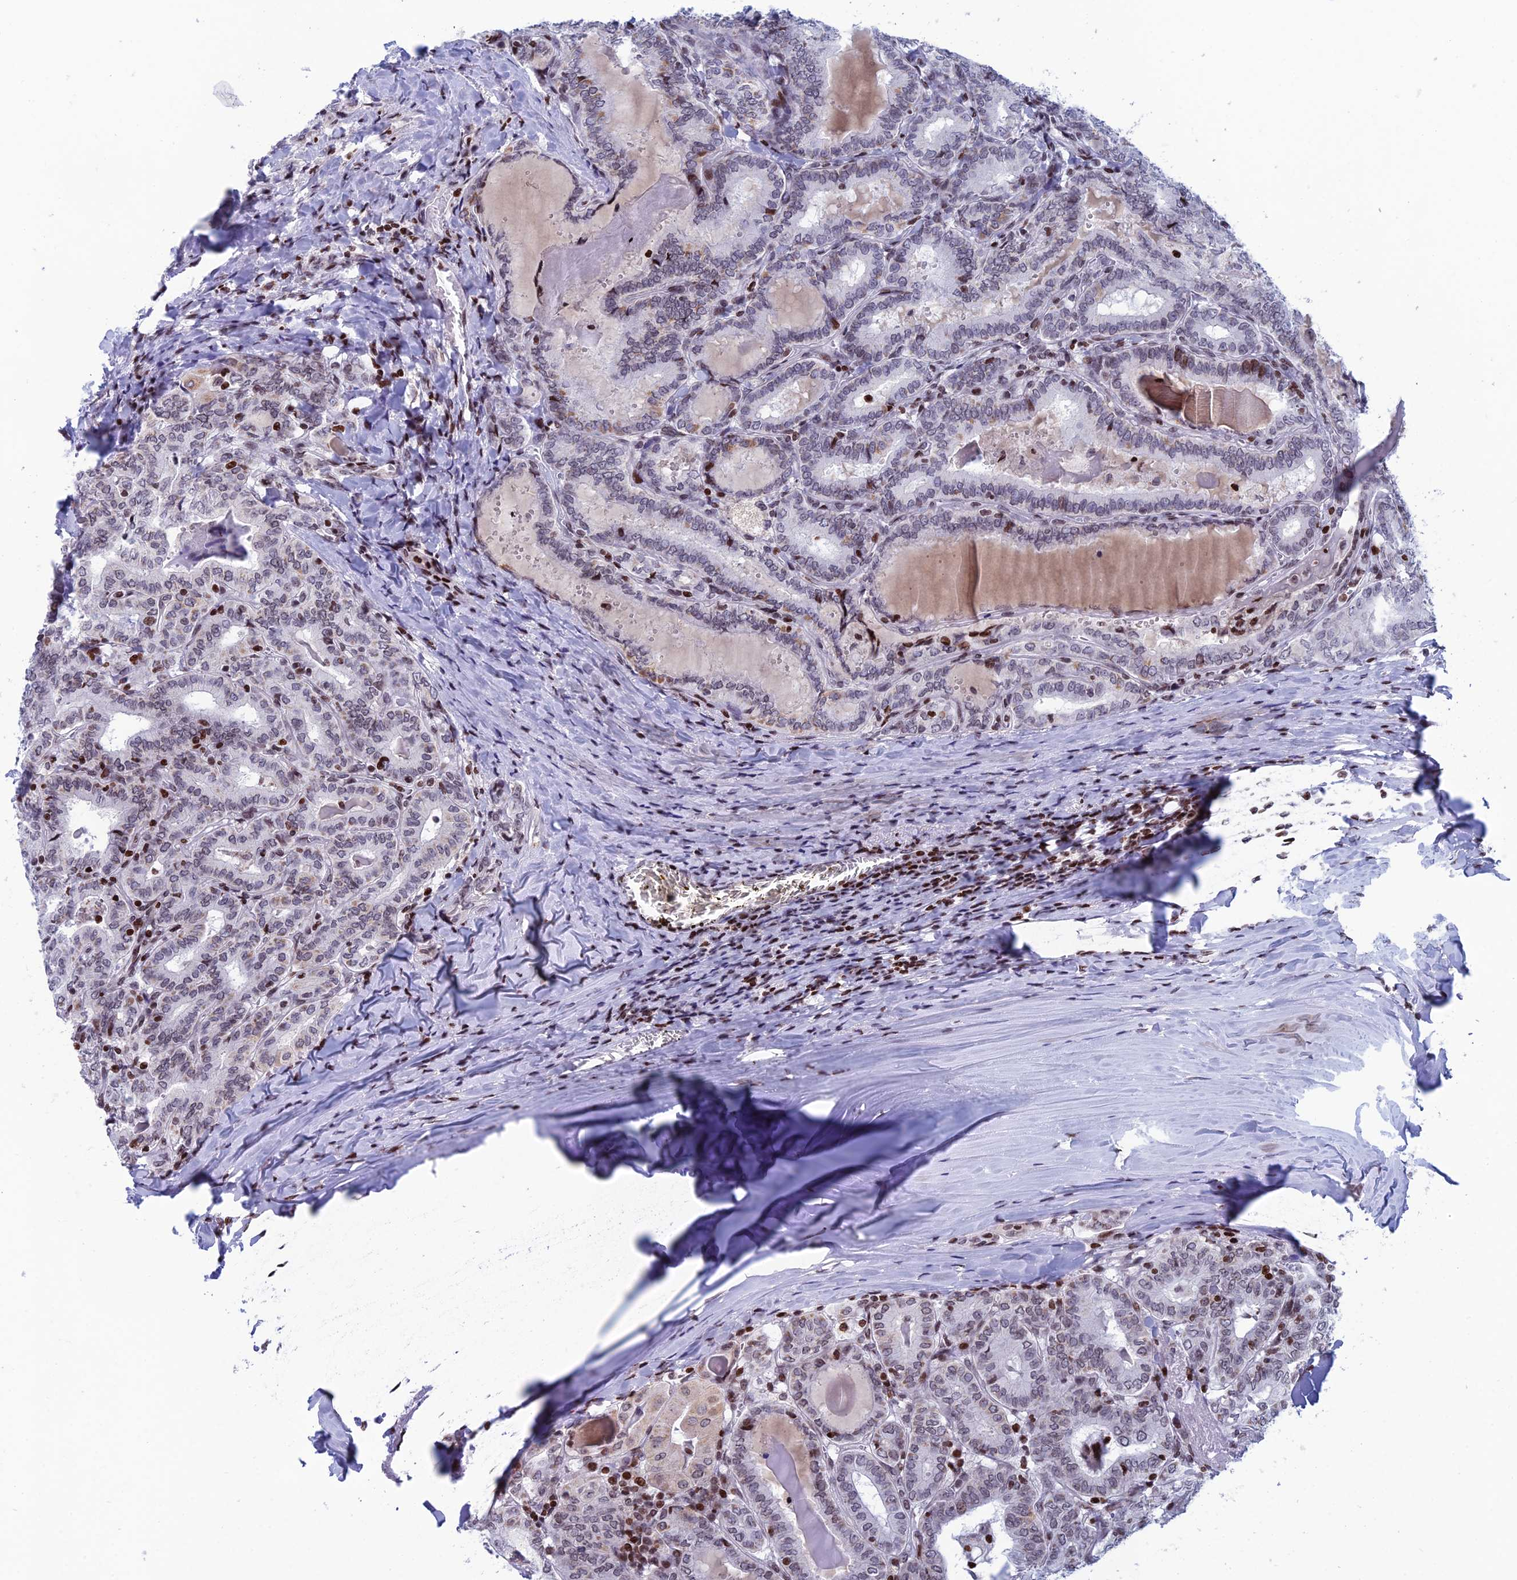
{"staining": {"intensity": "moderate", "quantity": "<25%", "location": "cytoplasmic/membranous,nuclear"}, "tissue": "thyroid cancer", "cell_type": "Tumor cells", "image_type": "cancer", "snomed": [{"axis": "morphology", "description": "Papillary adenocarcinoma, NOS"}, {"axis": "topography", "description": "Thyroid gland"}], "caption": "IHC micrograph of human thyroid cancer (papillary adenocarcinoma) stained for a protein (brown), which displays low levels of moderate cytoplasmic/membranous and nuclear staining in approximately <25% of tumor cells.", "gene": "AFF3", "patient": {"sex": "female", "age": 72}}